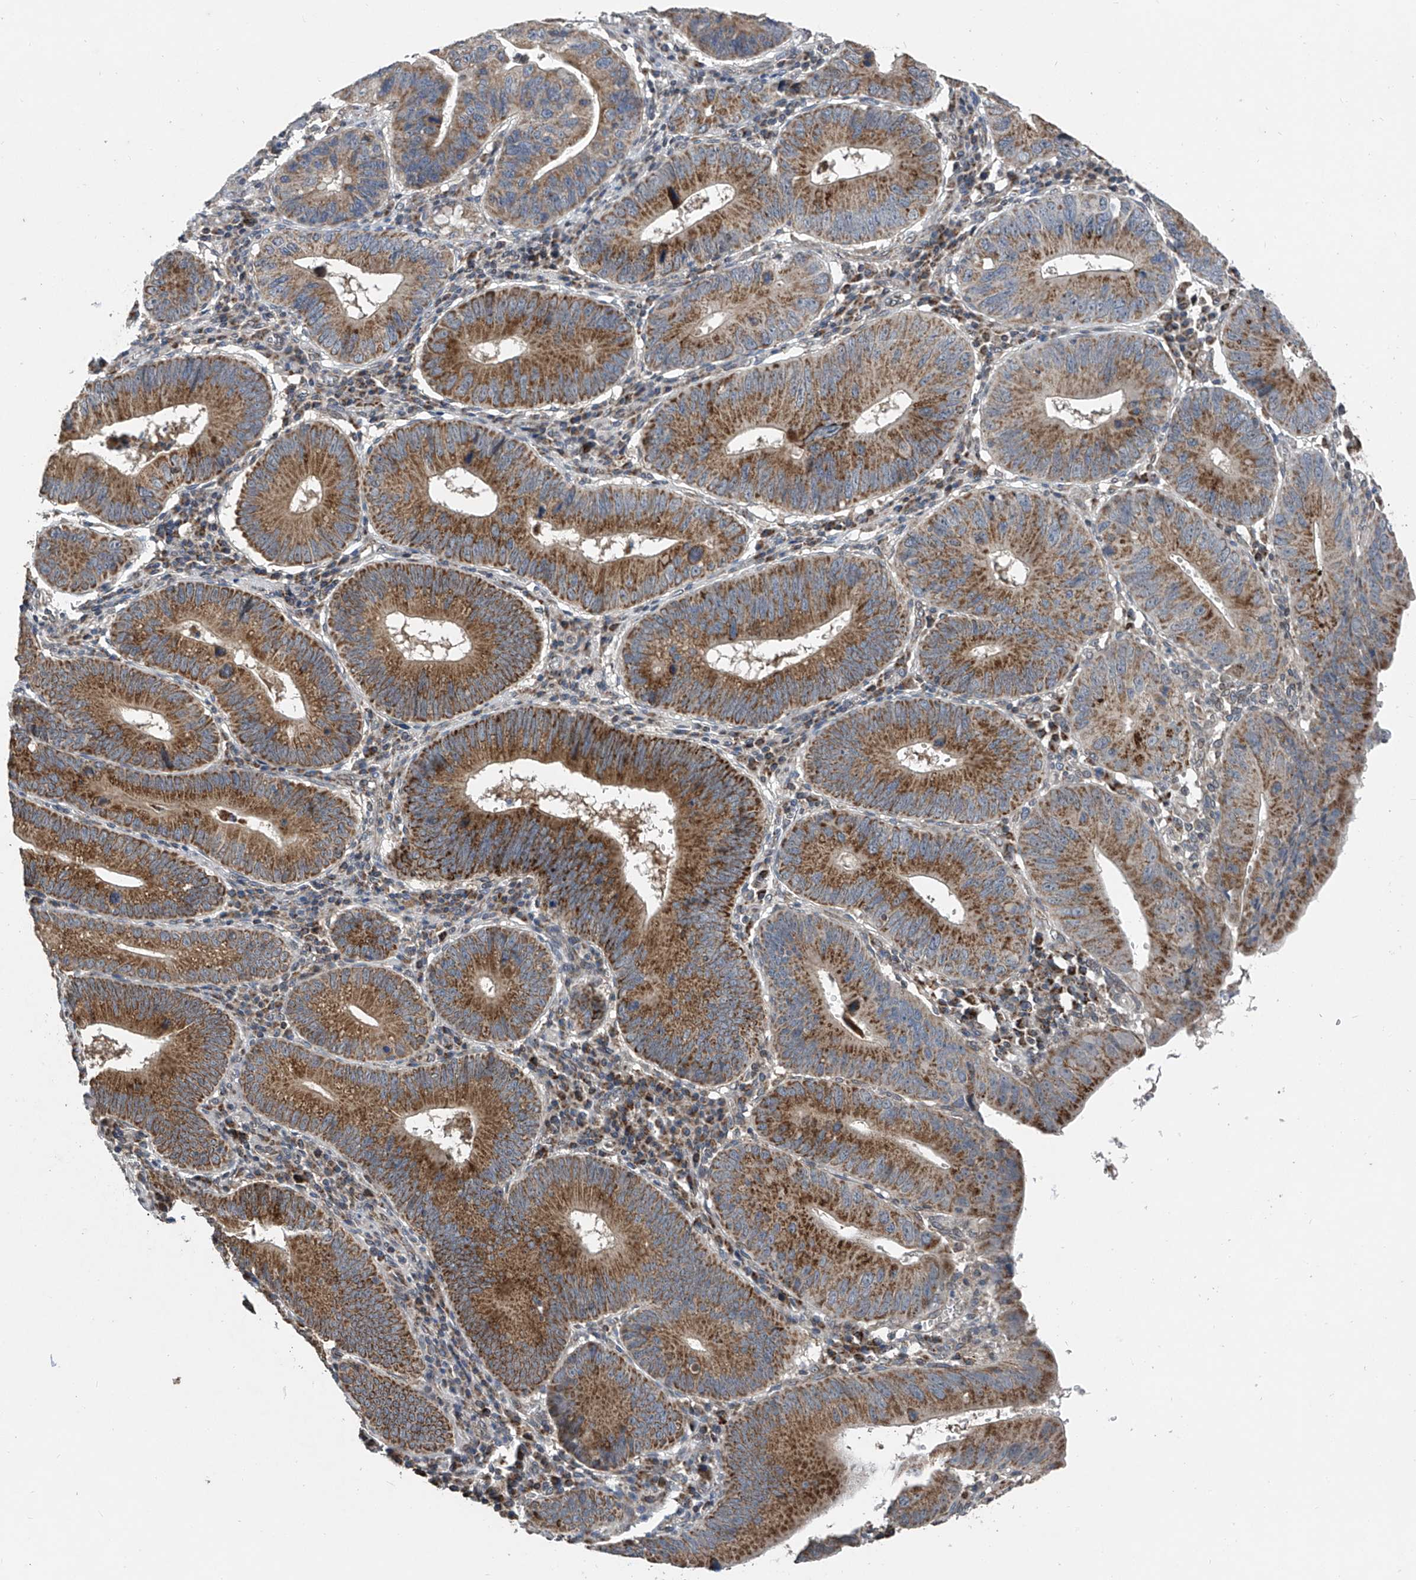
{"staining": {"intensity": "moderate", "quantity": ">75%", "location": "cytoplasmic/membranous"}, "tissue": "stomach cancer", "cell_type": "Tumor cells", "image_type": "cancer", "snomed": [{"axis": "morphology", "description": "Adenocarcinoma, NOS"}, {"axis": "topography", "description": "Stomach"}], "caption": "This image demonstrates immunohistochemistry staining of stomach cancer, with medium moderate cytoplasmic/membranous expression in about >75% of tumor cells.", "gene": "BCKDHB", "patient": {"sex": "male", "age": 59}}